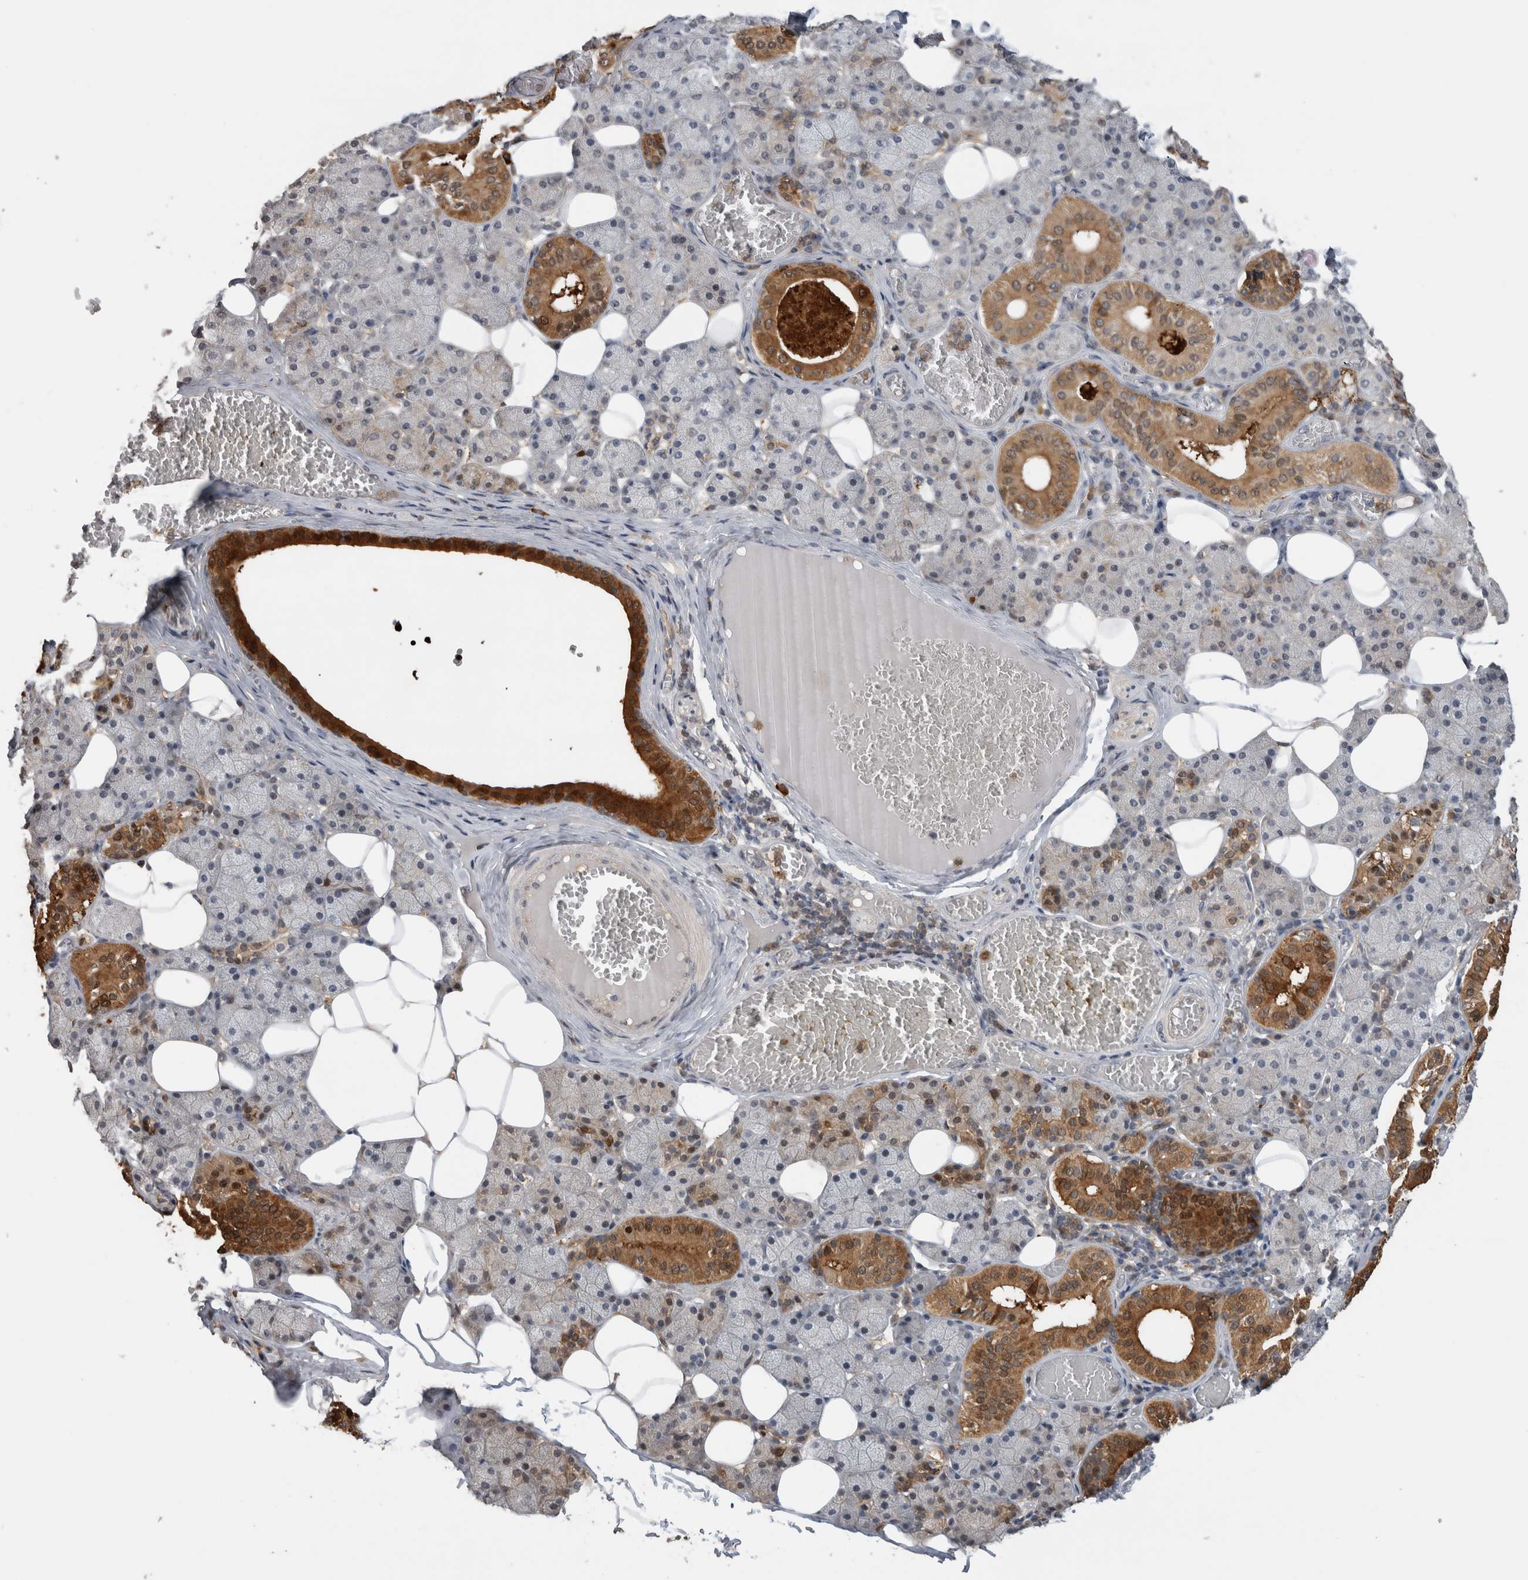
{"staining": {"intensity": "strong", "quantity": "25%-75%", "location": "cytoplasmic/membranous,nuclear"}, "tissue": "salivary gland", "cell_type": "Glandular cells", "image_type": "normal", "snomed": [{"axis": "morphology", "description": "Normal tissue, NOS"}, {"axis": "topography", "description": "Salivary gland"}], "caption": "A high amount of strong cytoplasmic/membranous,nuclear staining is identified in about 25%-75% of glandular cells in unremarkable salivary gland.", "gene": "USH1G", "patient": {"sex": "female", "age": 33}}